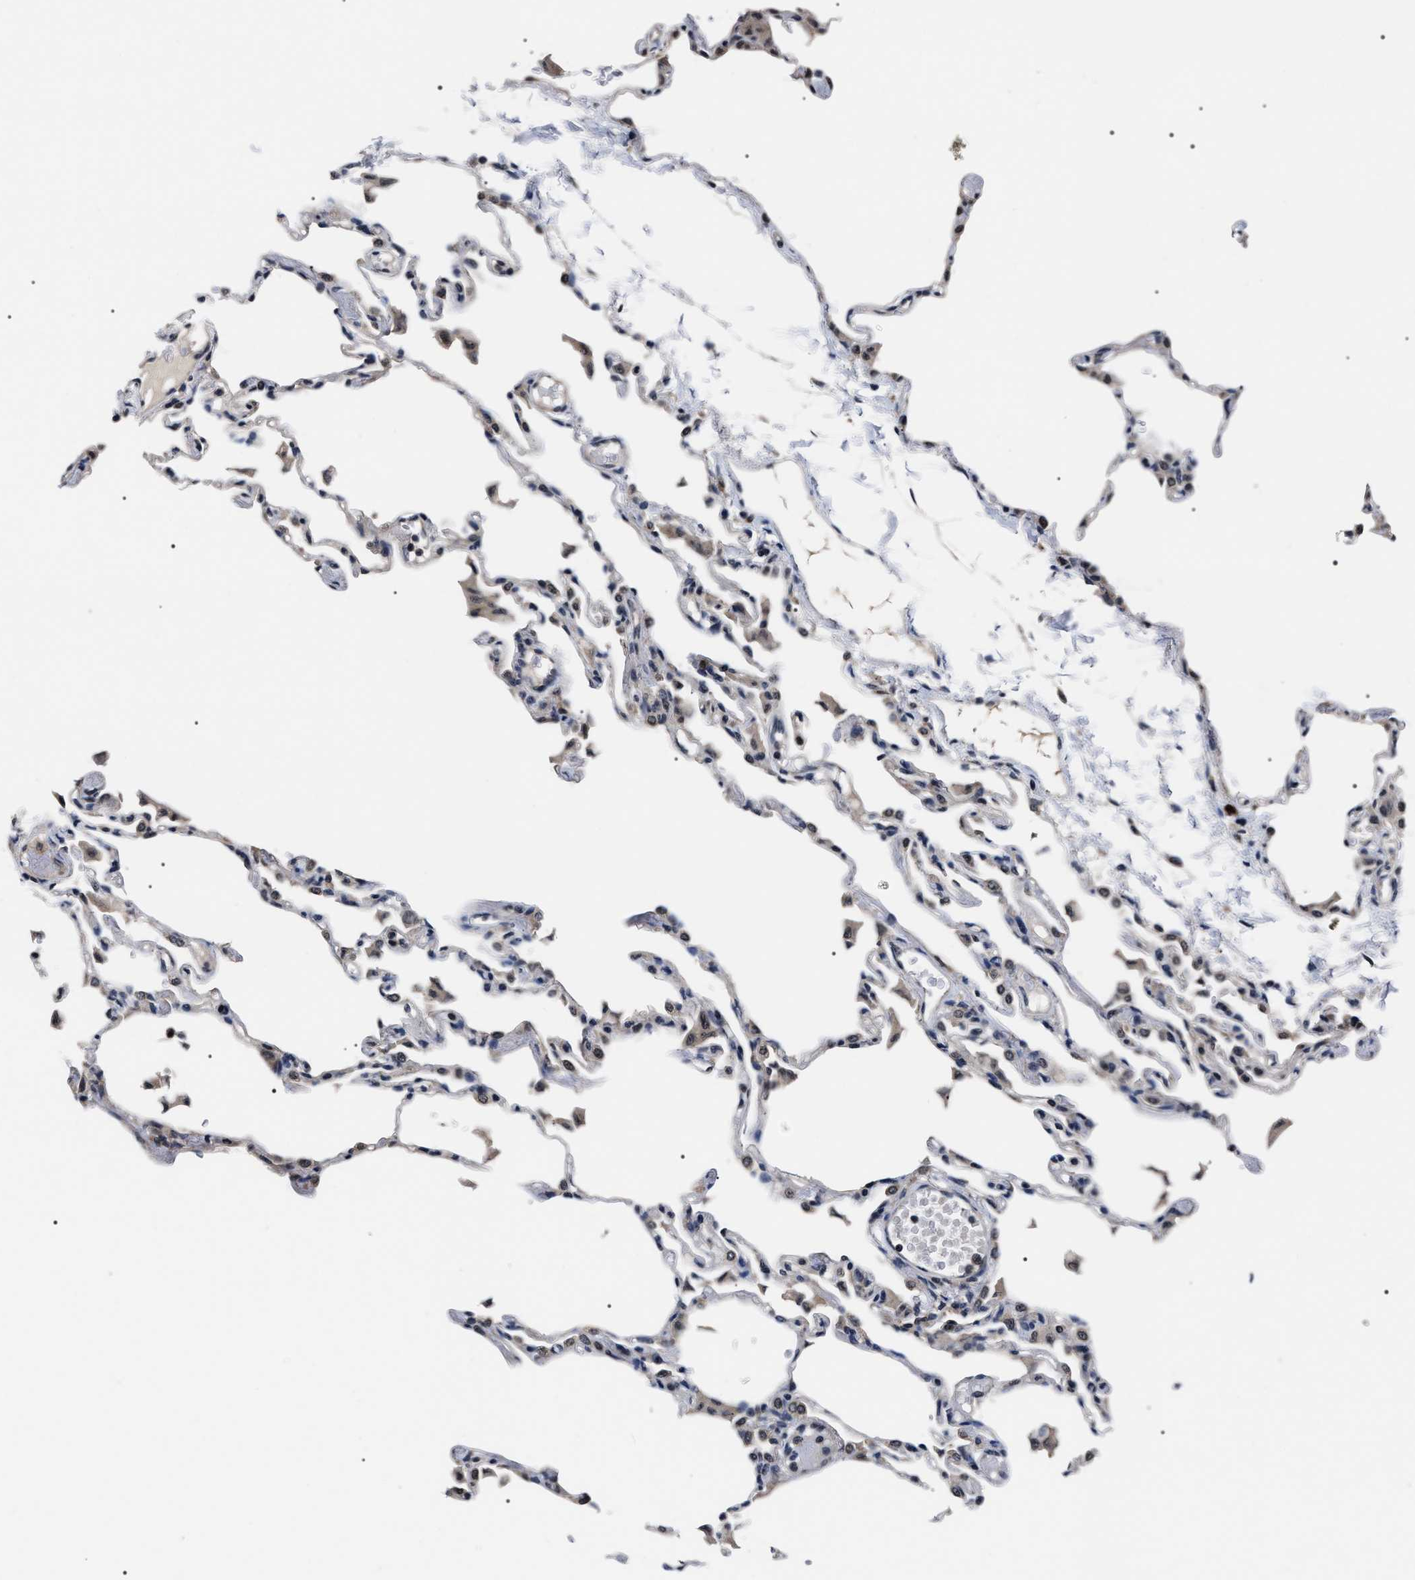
{"staining": {"intensity": "strong", "quantity": "25%-75%", "location": "nuclear"}, "tissue": "lung", "cell_type": "Alveolar cells", "image_type": "normal", "snomed": [{"axis": "morphology", "description": "Normal tissue, NOS"}, {"axis": "topography", "description": "Lung"}], "caption": "Alveolar cells exhibit strong nuclear expression in approximately 25%-75% of cells in benign lung. (brown staining indicates protein expression, while blue staining denotes nuclei).", "gene": "CSNK2A1", "patient": {"sex": "female", "age": 49}}